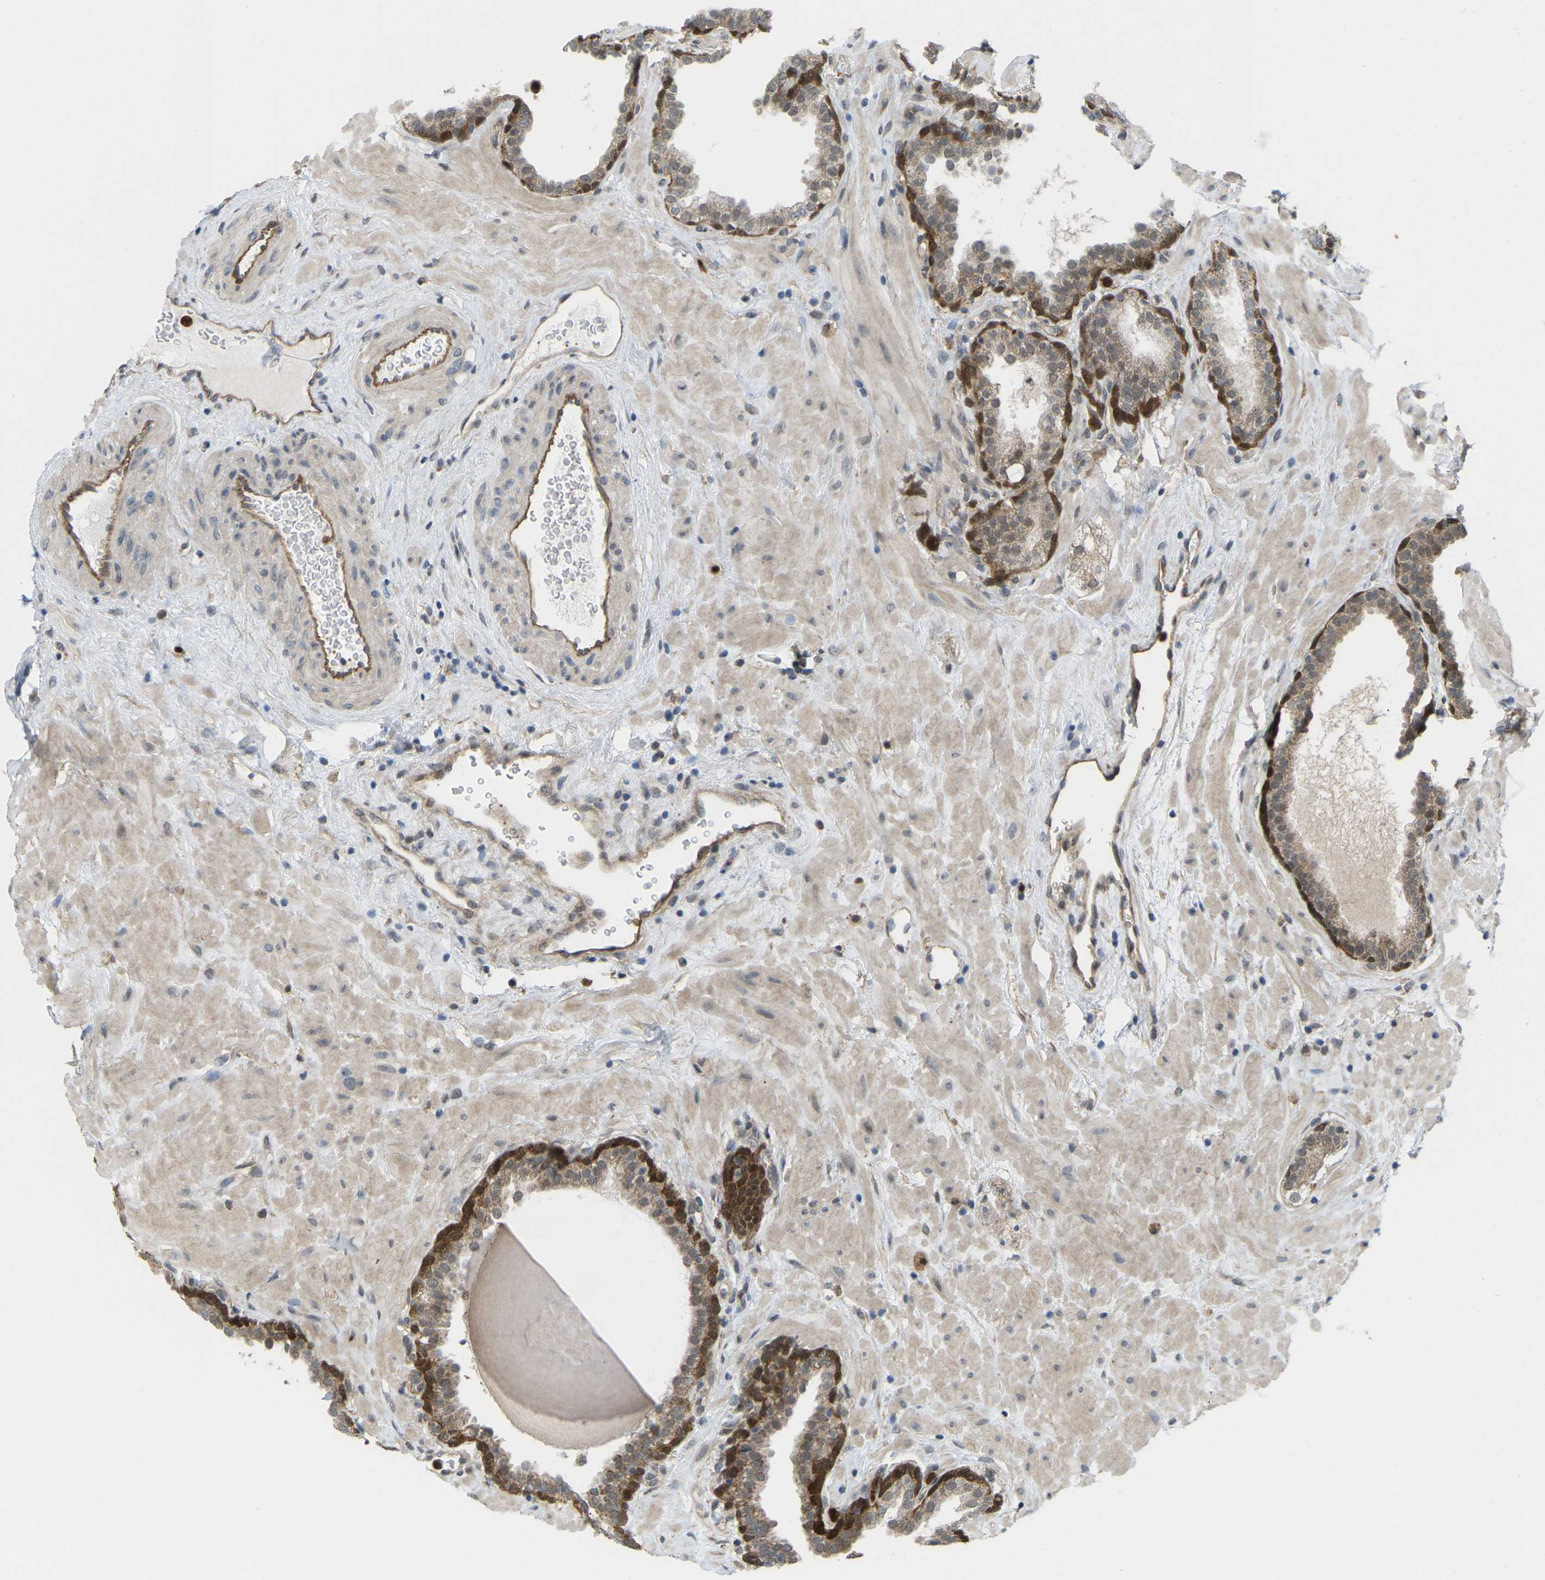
{"staining": {"intensity": "moderate", "quantity": ">75%", "location": "cytoplasmic/membranous,nuclear"}, "tissue": "prostate", "cell_type": "Glandular cells", "image_type": "normal", "snomed": [{"axis": "morphology", "description": "Normal tissue, NOS"}, {"axis": "topography", "description": "Prostate"}], "caption": "Normal prostate displays moderate cytoplasmic/membranous,nuclear expression in approximately >75% of glandular cells, visualized by immunohistochemistry. (IHC, brightfield microscopy, high magnification).", "gene": "SERPINB5", "patient": {"sex": "male", "age": 51}}